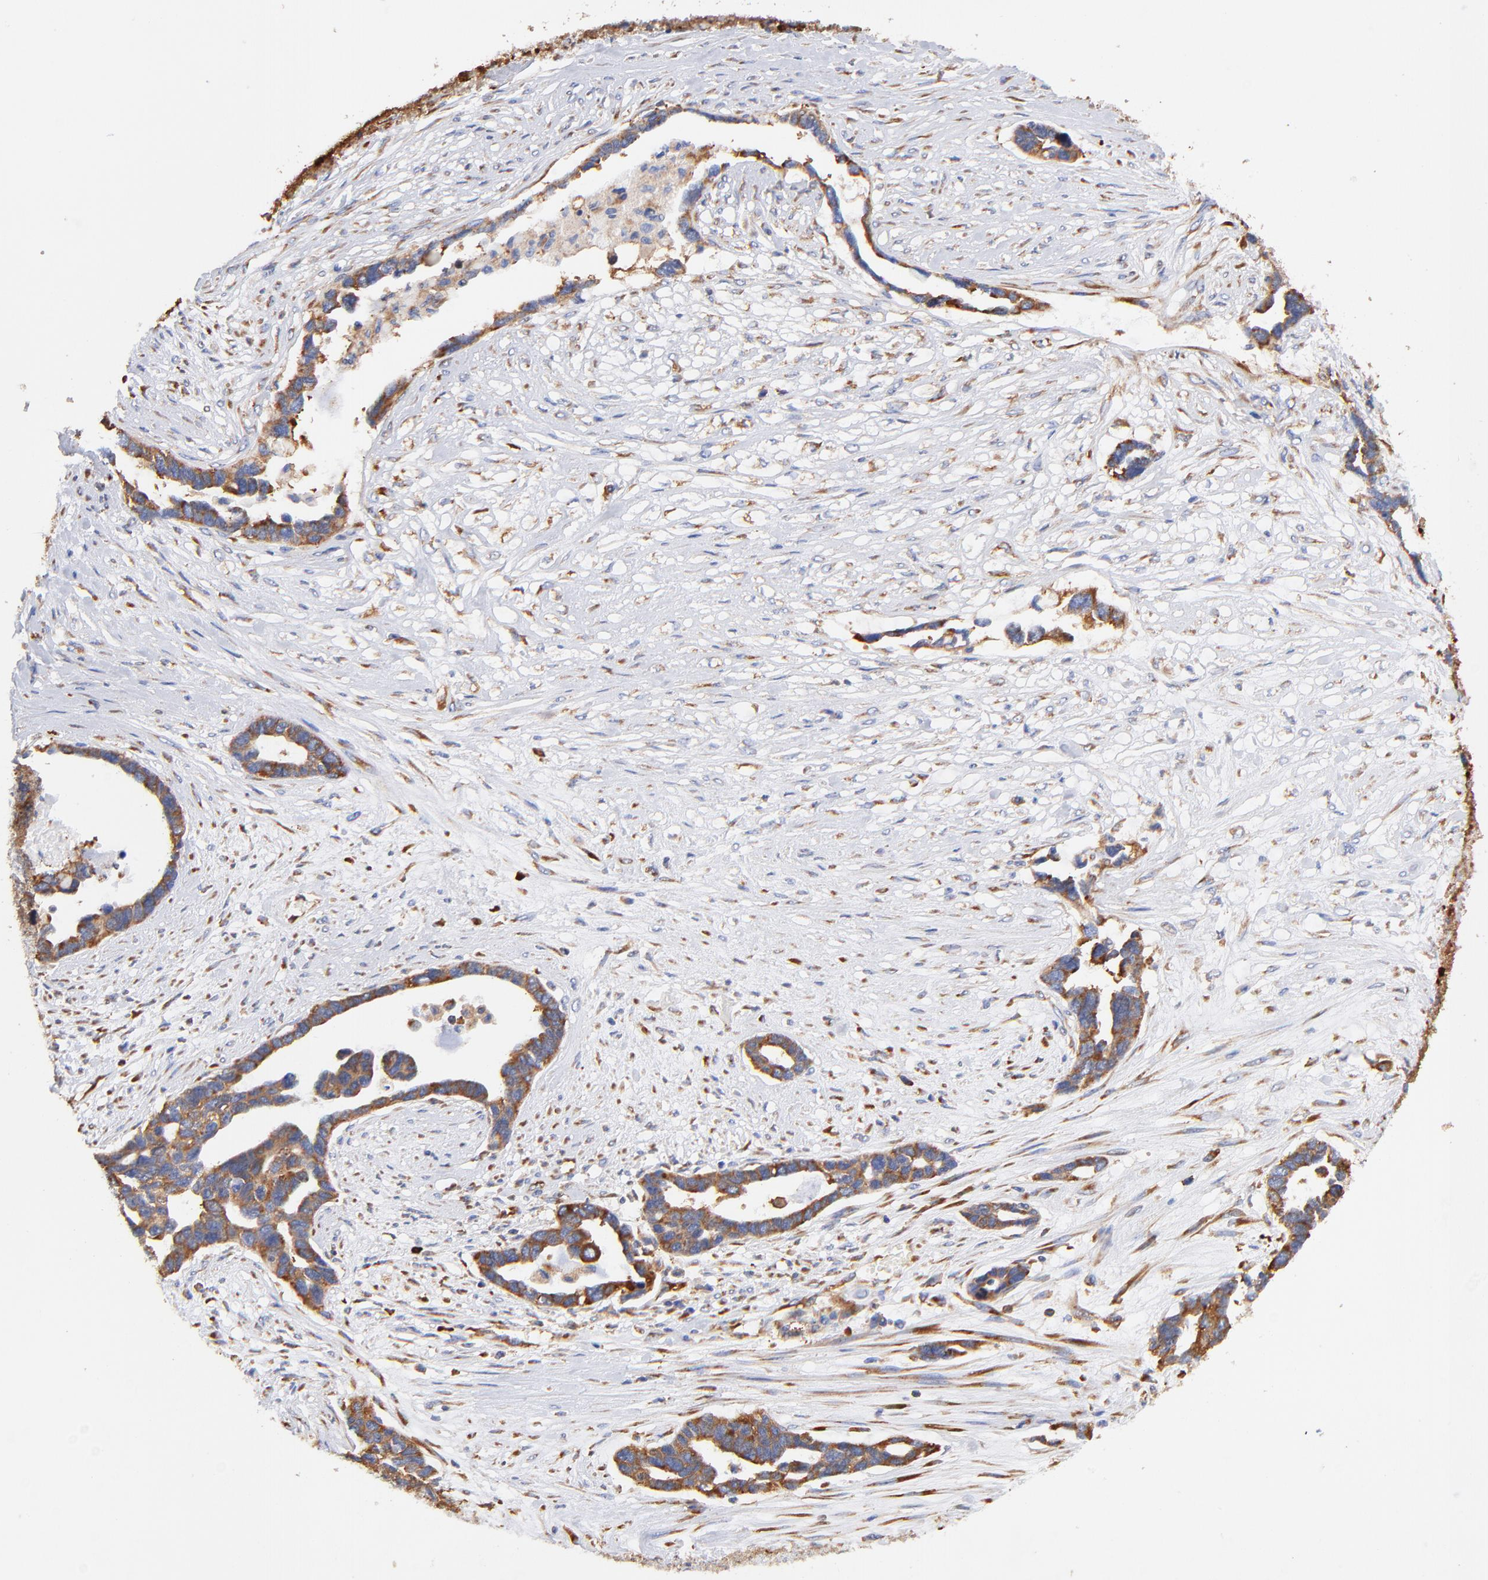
{"staining": {"intensity": "moderate", "quantity": ">75%", "location": "cytoplasmic/membranous"}, "tissue": "ovarian cancer", "cell_type": "Tumor cells", "image_type": "cancer", "snomed": [{"axis": "morphology", "description": "Cystadenocarcinoma, serous, NOS"}, {"axis": "topography", "description": "Ovary"}], "caption": "A high-resolution micrograph shows IHC staining of serous cystadenocarcinoma (ovarian), which exhibits moderate cytoplasmic/membranous expression in approximately >75% of tumor cells. (brown staining indicates protein expression, while blue staining denotes nuclei).", "gene": "RPL27", "patient": {"sex": "female", "age": 54}}